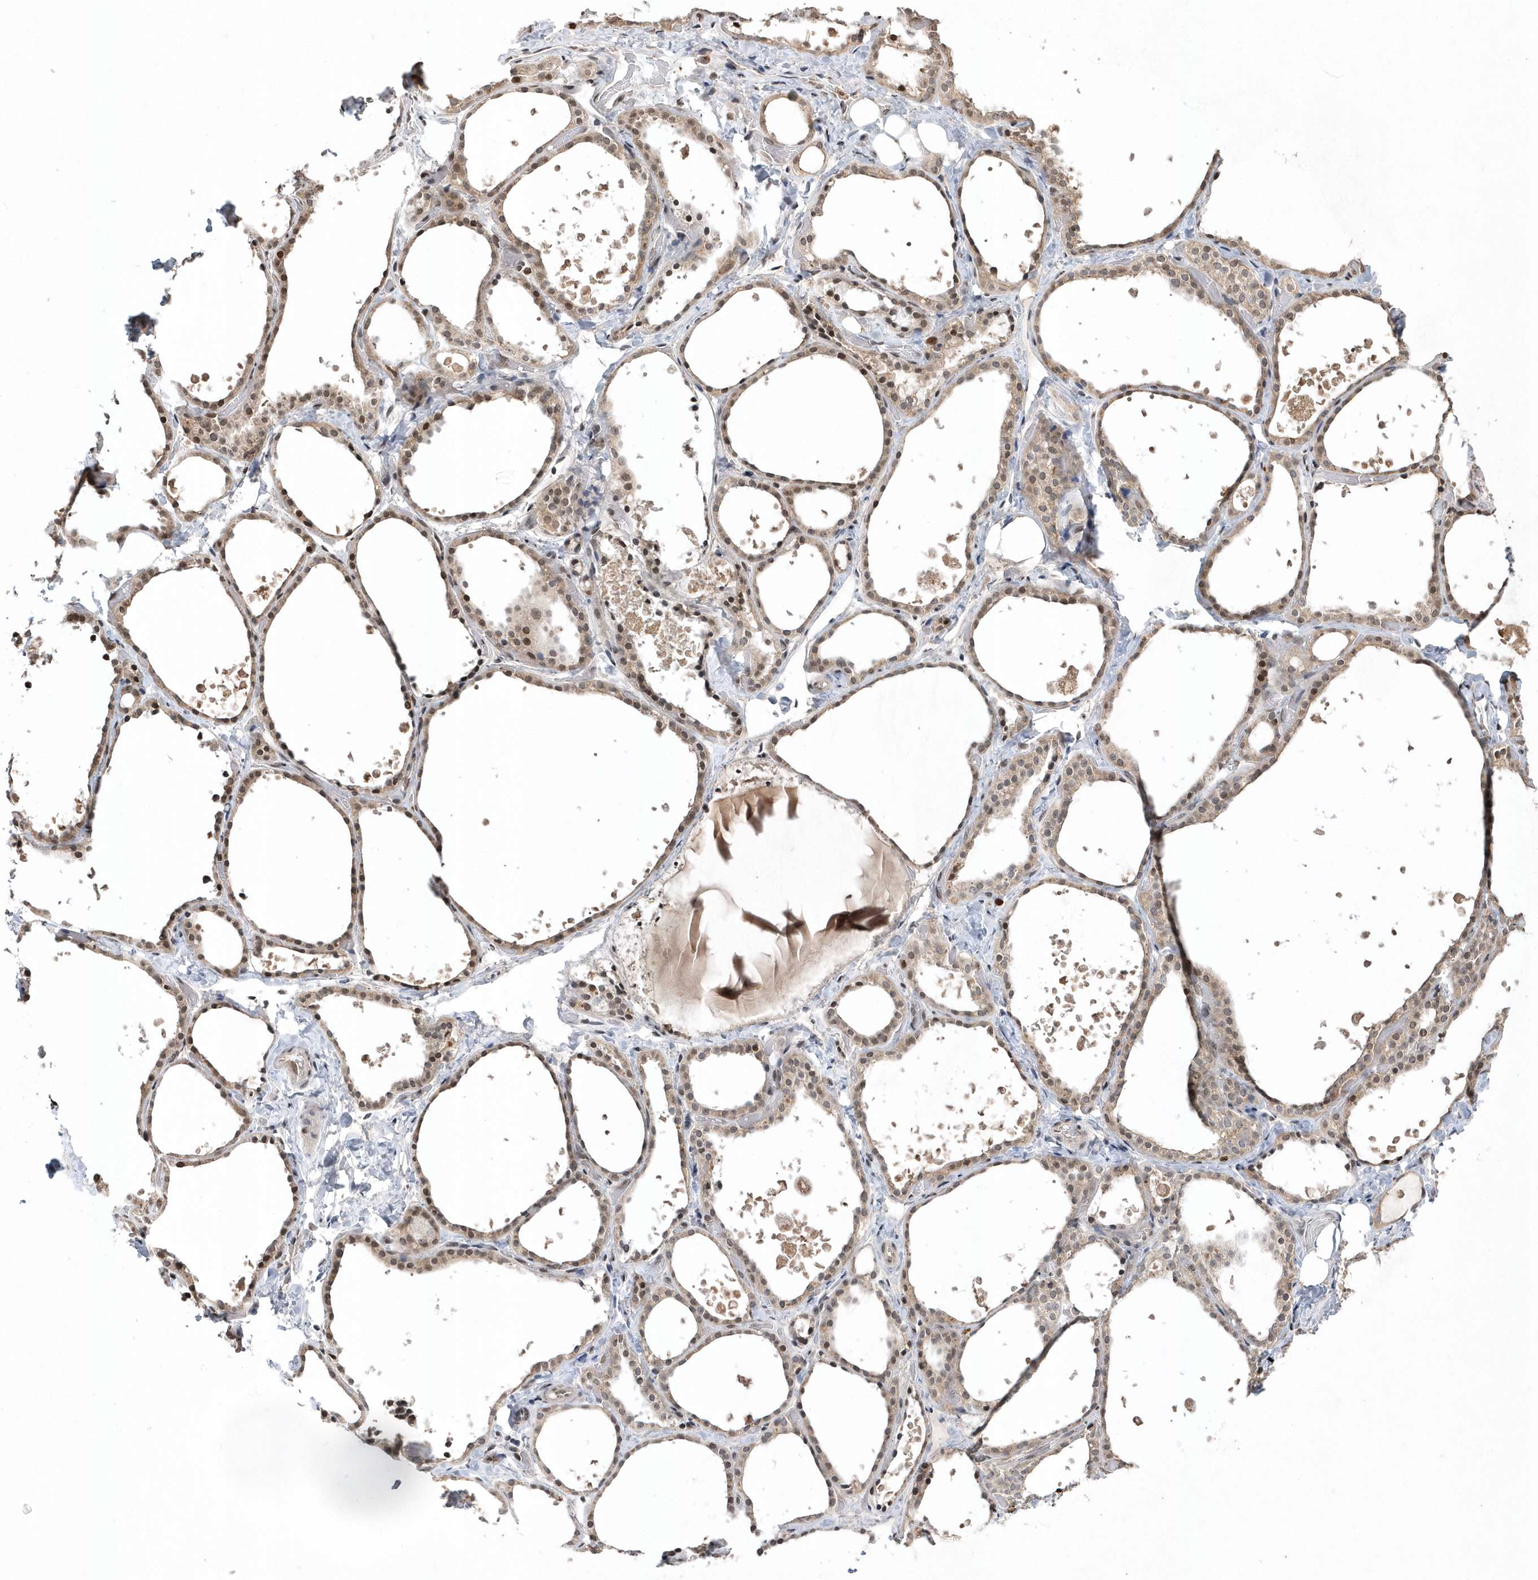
{"staining": {"intensity": "moderate", "quantity": "25%-75%", "location": "cytoplasmic/membranous,nuclear"}, "tissue": "thyroid gland", "cell_type": "Glandular cells", "image_type": "normal", "snomed": [{"axis": "morphology", "description": "Normal tissue, NOS"}, {"axis": "topography", "description": "Thyroid gland"}], "caption": "Immunohistochemistry histopathology image of benign thyroid gland: thyroid gland stained using IHC exhibits medium levels of moderate protein expression localized specifically in the cytoplasmic/membranous,nuclear of glandular cells, appearing as a cytoplasmic/membranous,nuclear brown color.", "gene": "EIF2B1", "patient": {"sex": "female", "age": 44}}